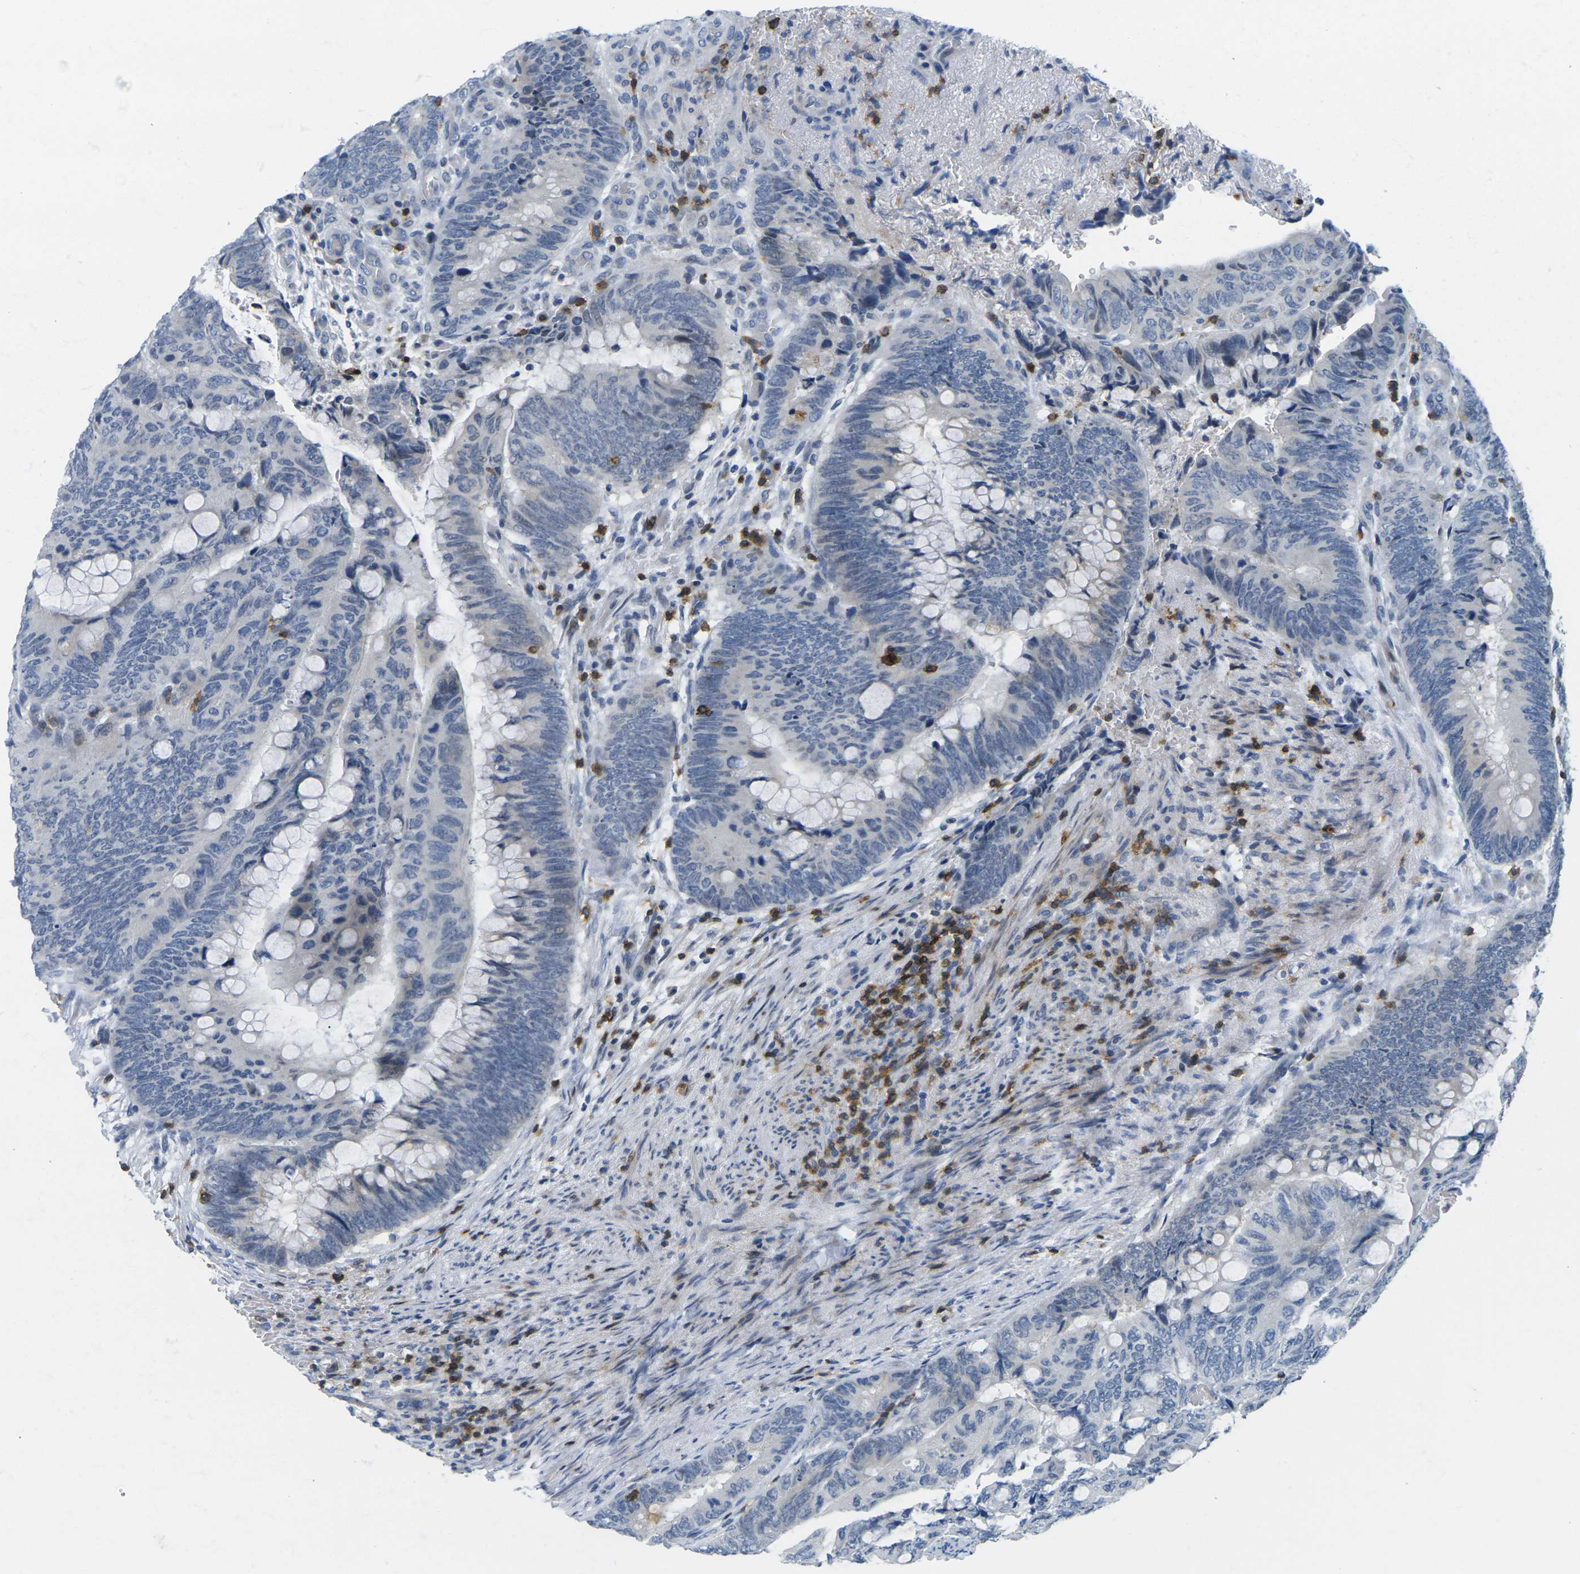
{"staining": {"intensity": "negative", "quantity": "none", "location": "none"}, "tissue": "colorectal cancer", "cell_type": "Tumor cells", "image_type": "cancer", "snomed": [{"axis": "morphology", "description": "Normal tissue, NOS"}, {"axis": "morphology", "description": "Adenocarcinoma, NOS"}, {"axis": "topography", "description": "Rectum"}, {"axis": "topography", "description": "Peripheral nerve tissue"}], "caption": "The image reveals no staining of tumor cells in adenocarcinoma (colorectal).", "gene": "CD3D", "patient": {"sex": "male", "age": 92}}